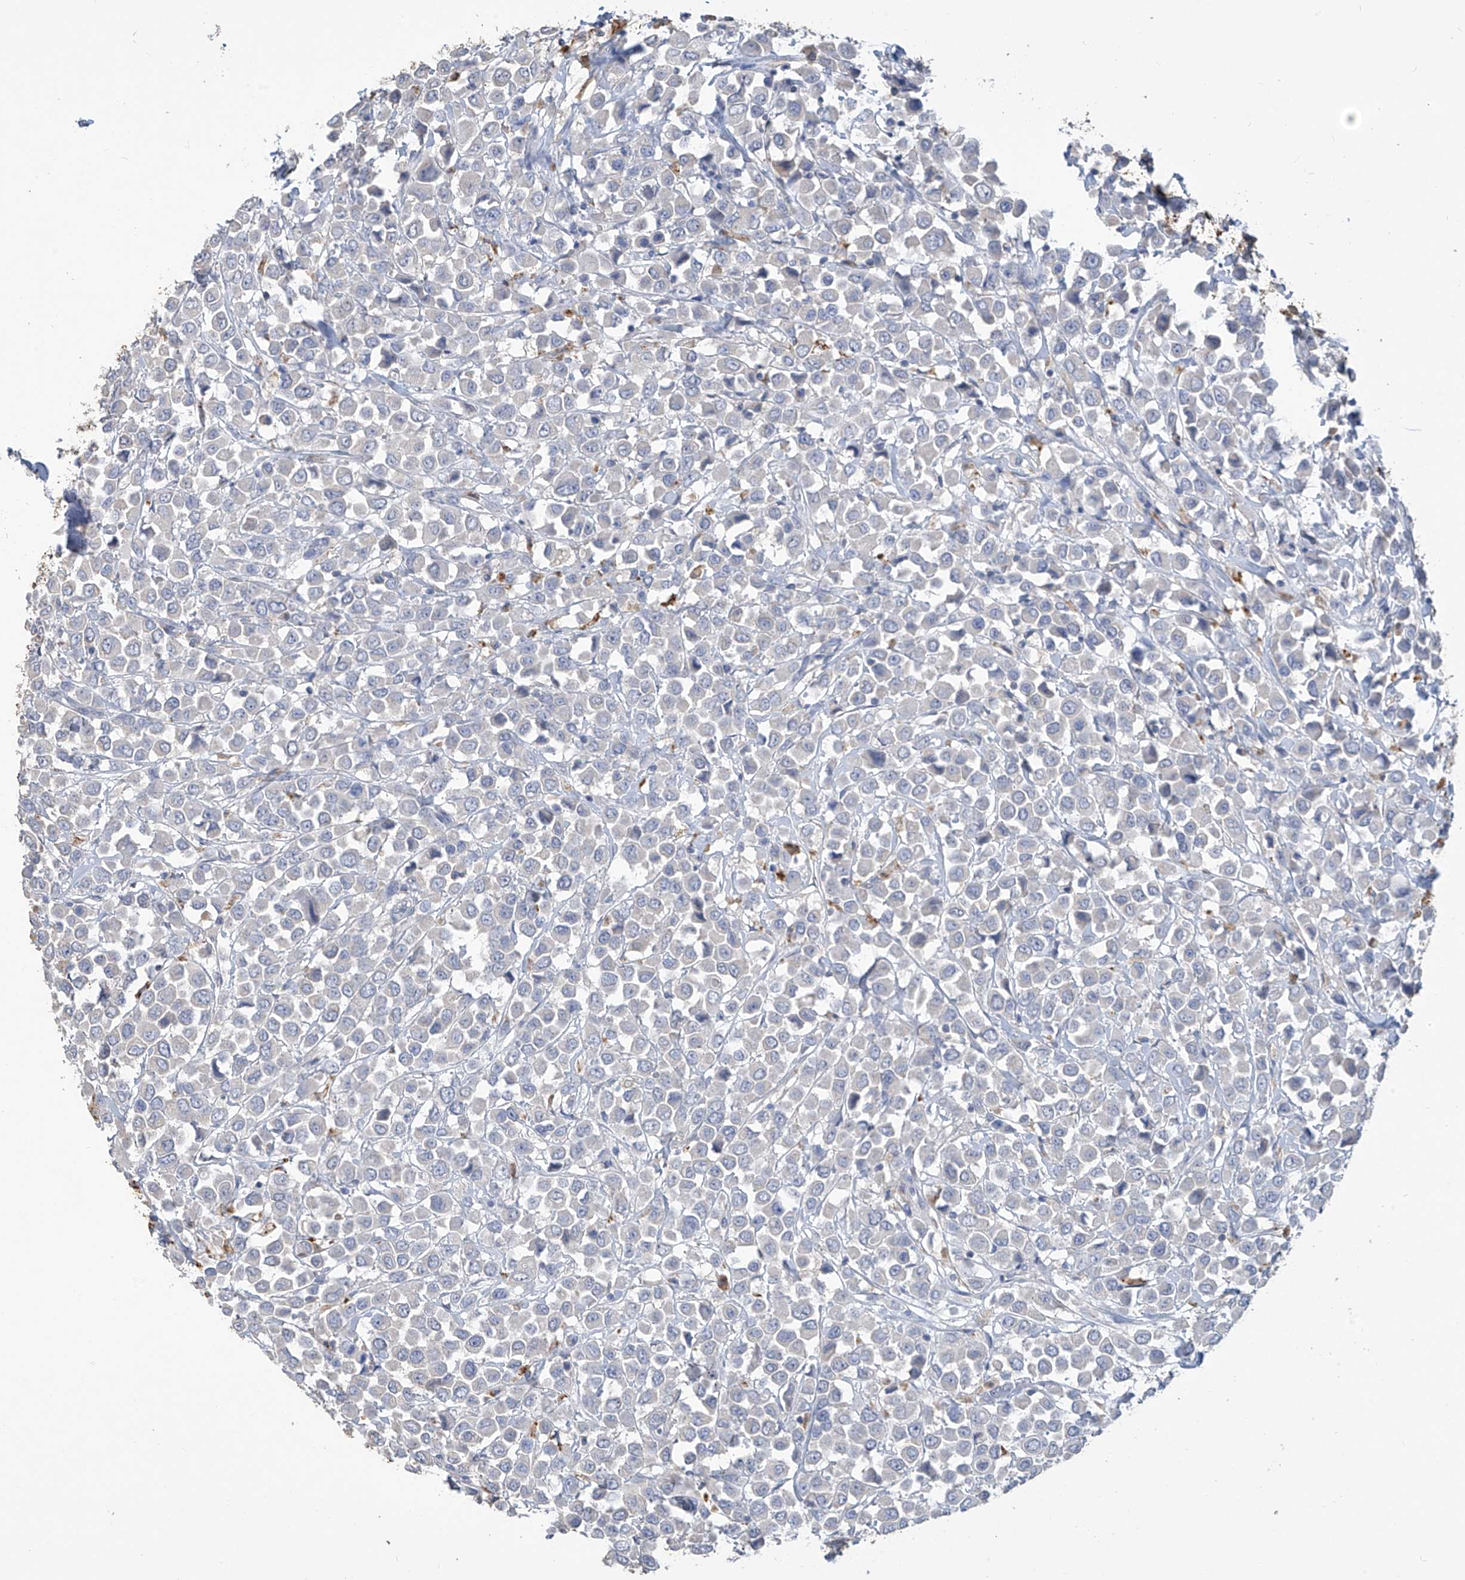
{"staining": {"intensity": "negative", "quantity": "none", "location": "none"}, "tissue": "breast cancer", "cell_type": "Tumor cells", "image_type": "cancer", "snomed": [{"axis": "morphology", "description": "Duct carcinoma"}, {"axis": "topography", "description": "Breast"}], "caption": "DAB immunohistochemical staining of breast cancer shows no significant positivity in tumor cells.", "gene": "OGT", "patient": {"sex": "female", "age": 61}}